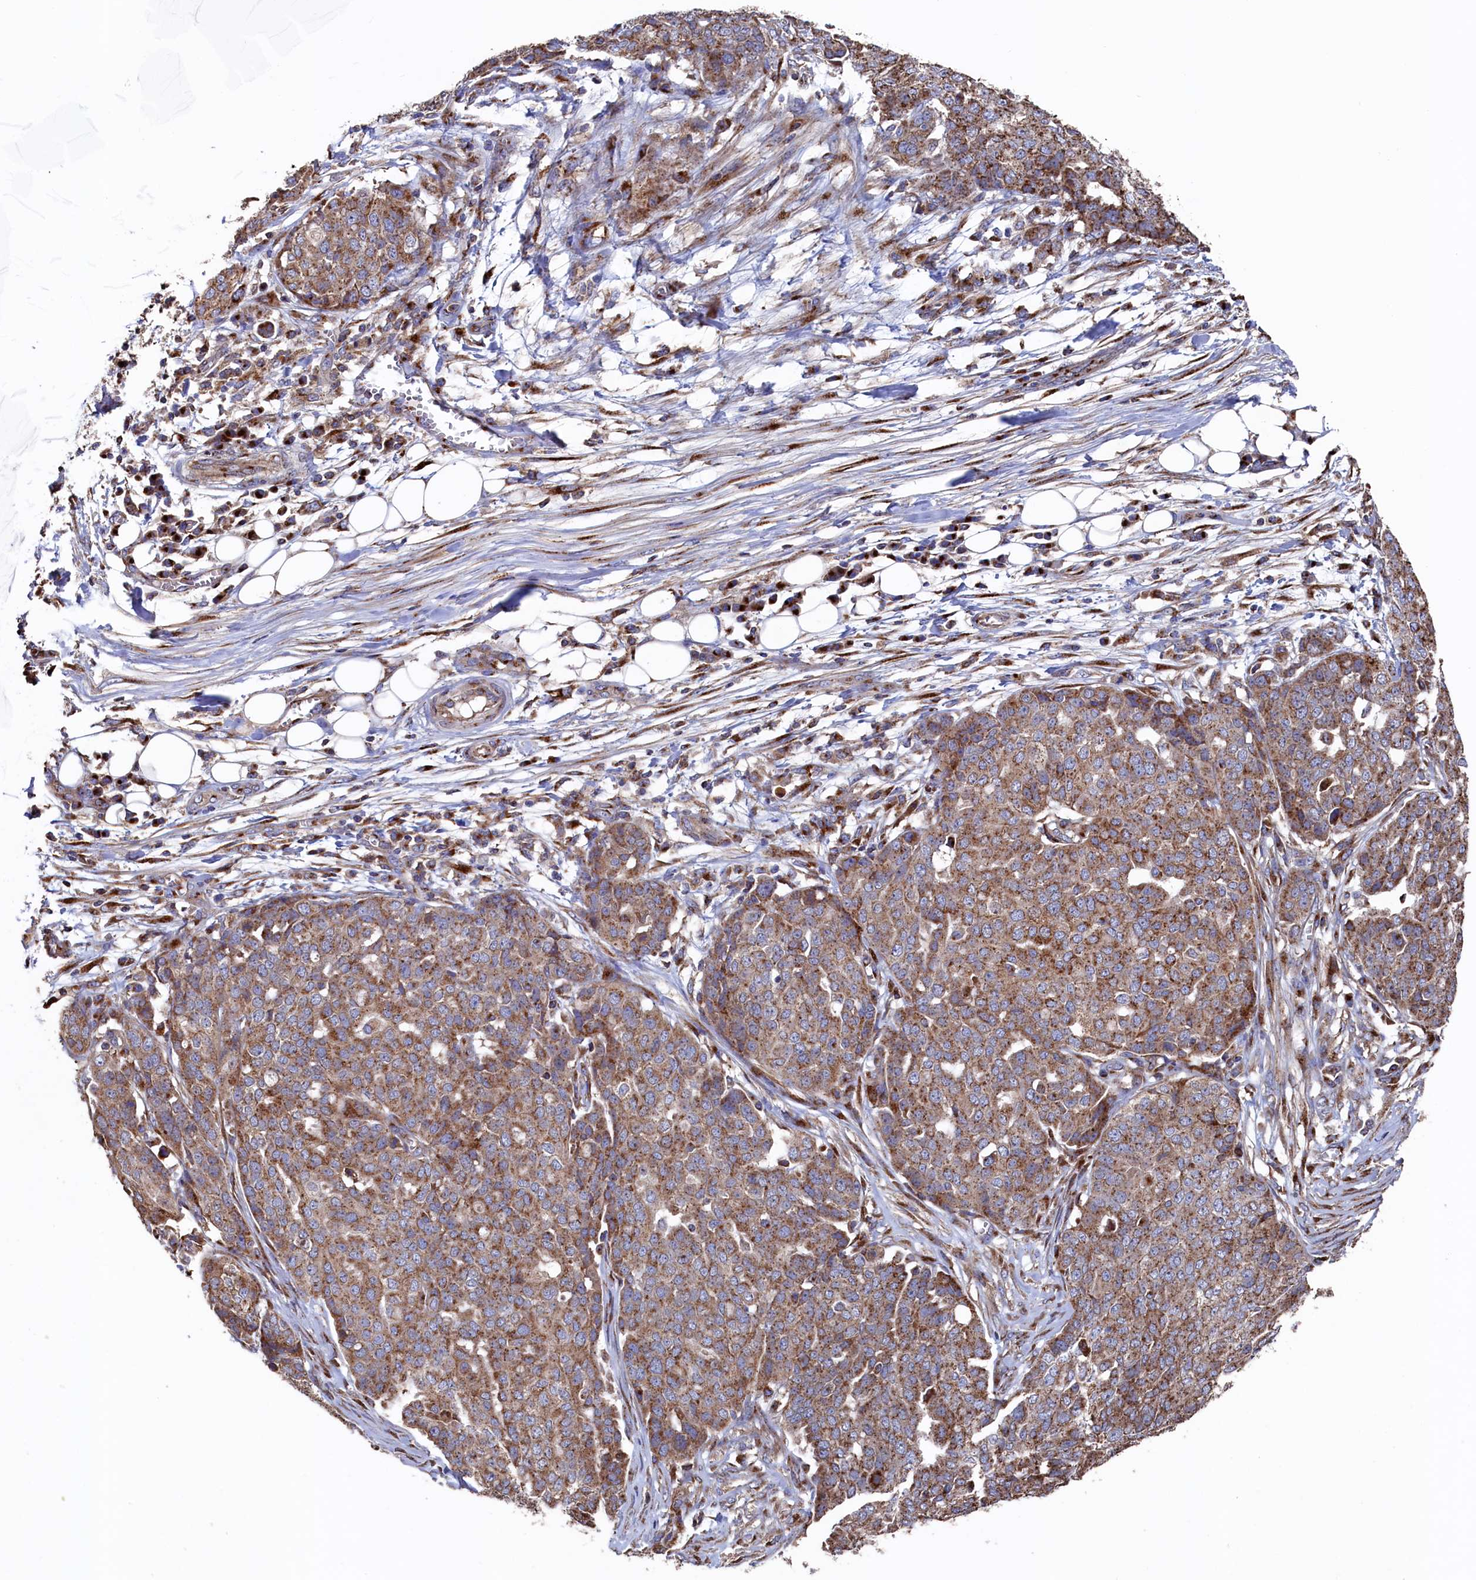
{"staining": {"intensity": "moderate", "quantity": ">75%", "location": "cytoplasmic/membranous"}, "tissue": "ovarian cancer", "cell_type": "Tumor cells", "image_type": "cancer", "snomed": [{"axis": "morphology", "description": "Cystadenocarcinoma, serous, NOS"}, {"axis": "topography", "description": "Soft tissue"}, {"axis": "topography", "description": "Ovary"}], "caption": "The micrograph displays a brown stain indicating the presence of a protein in the cytoplasmic/membranous of tumor cells in ovarian serous cystadenocarcinoma.", "gene": "PRRC1", "patient": {"sex": "female", "age": 57}}